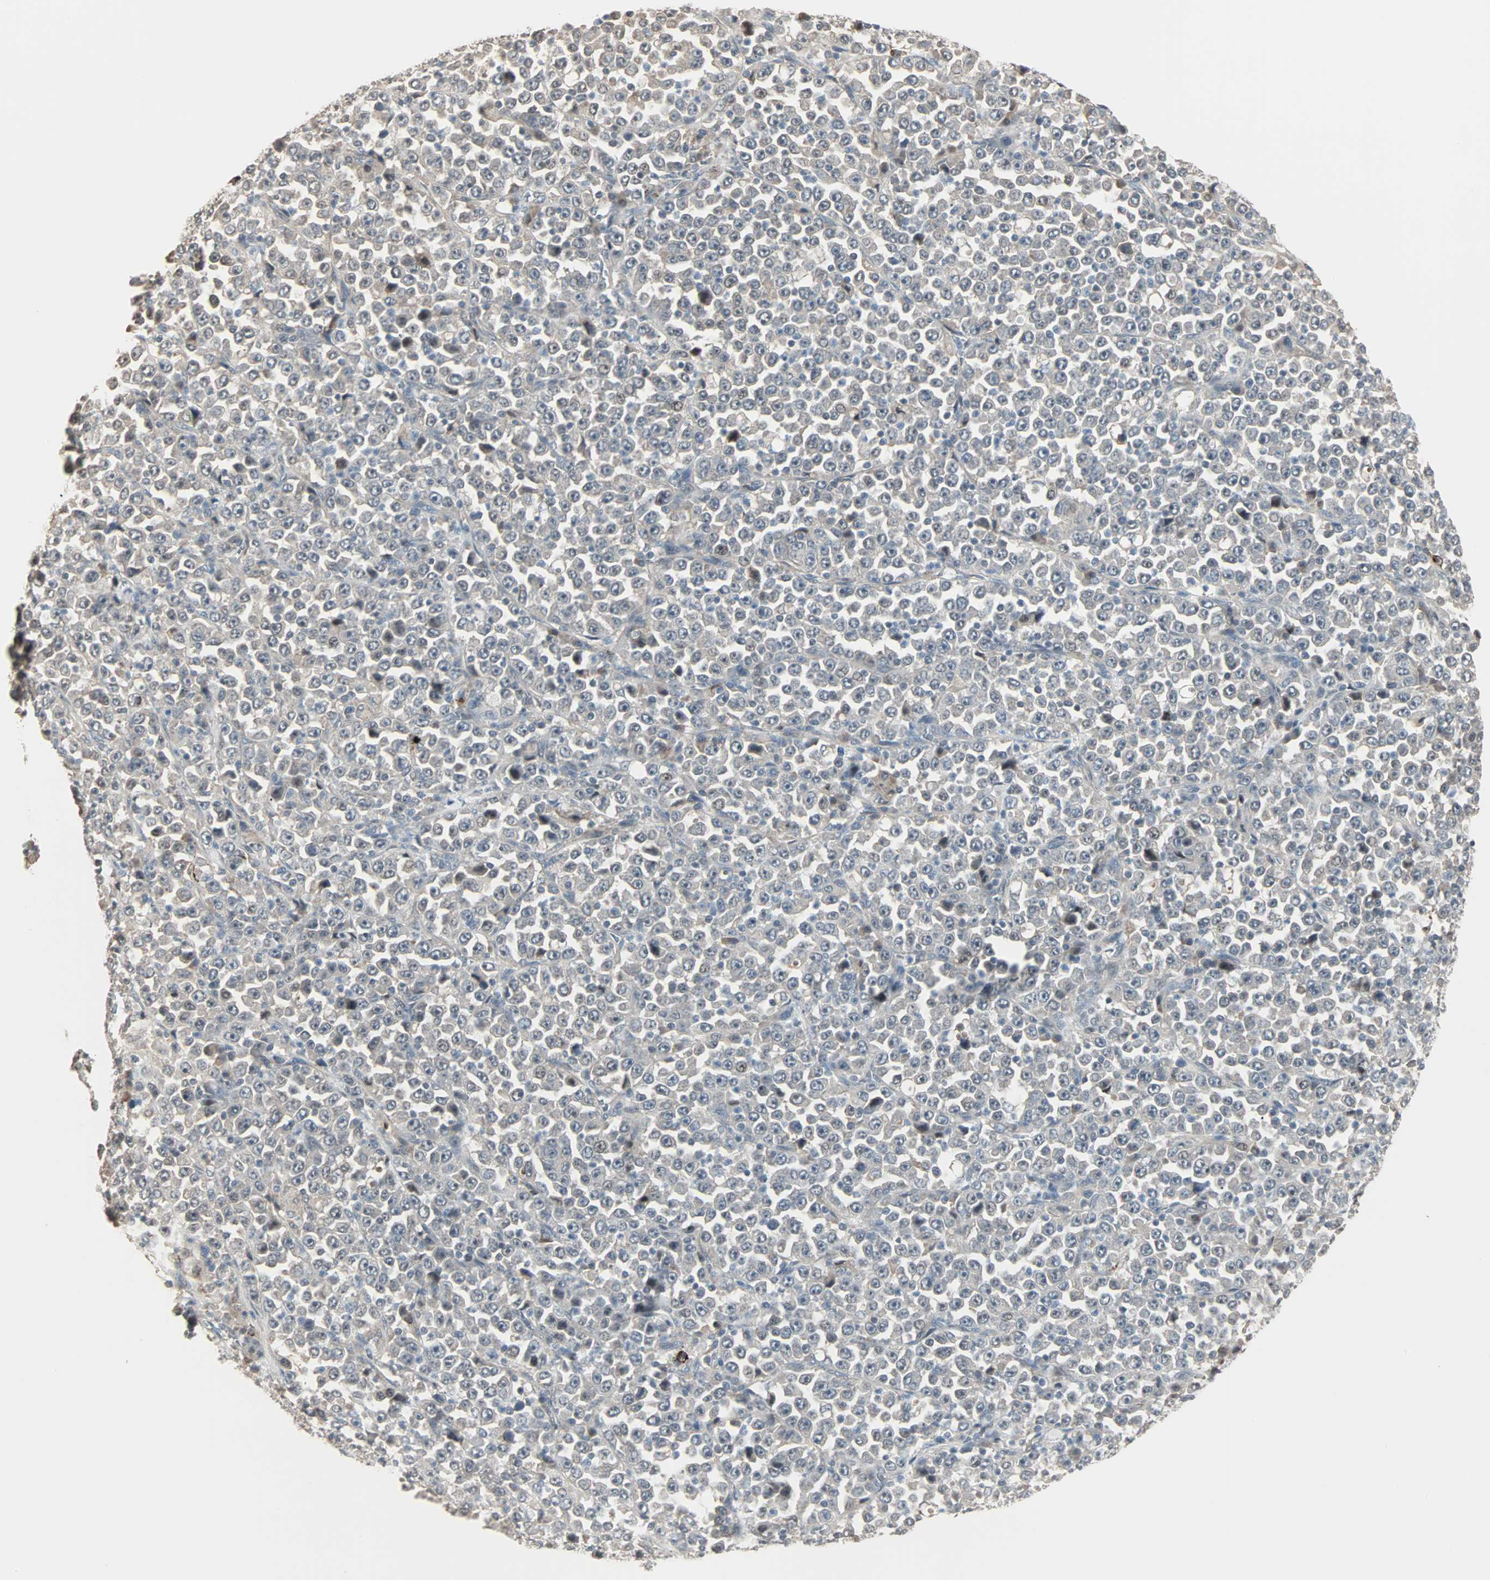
{"staining": {"intensity": "weak", "quantity": "25%-75%", "location": "cytoplasmic/membranous"}, "tissue": "stomach cancer", "cell_type": "Tumor cells", "image_type": "cancer", "snomed": [{"axis": "morphology", "description": "Normal tissue, NOS"}, {"axis": "morphology", "description": "Adenocarcinoma, NOS"}, {"axis": "topography", "description": "Stomach, upper"}, {"axis": "topography", "description": "Stomach"}], "caption": "Weak cytoplasmic/membranous protein staining is identified in approximately 25%-75% of tumor cells in stomach adenocarcinoma.", "gene": "KDM4A", "patient": {"sex": "male", "age": 59}}